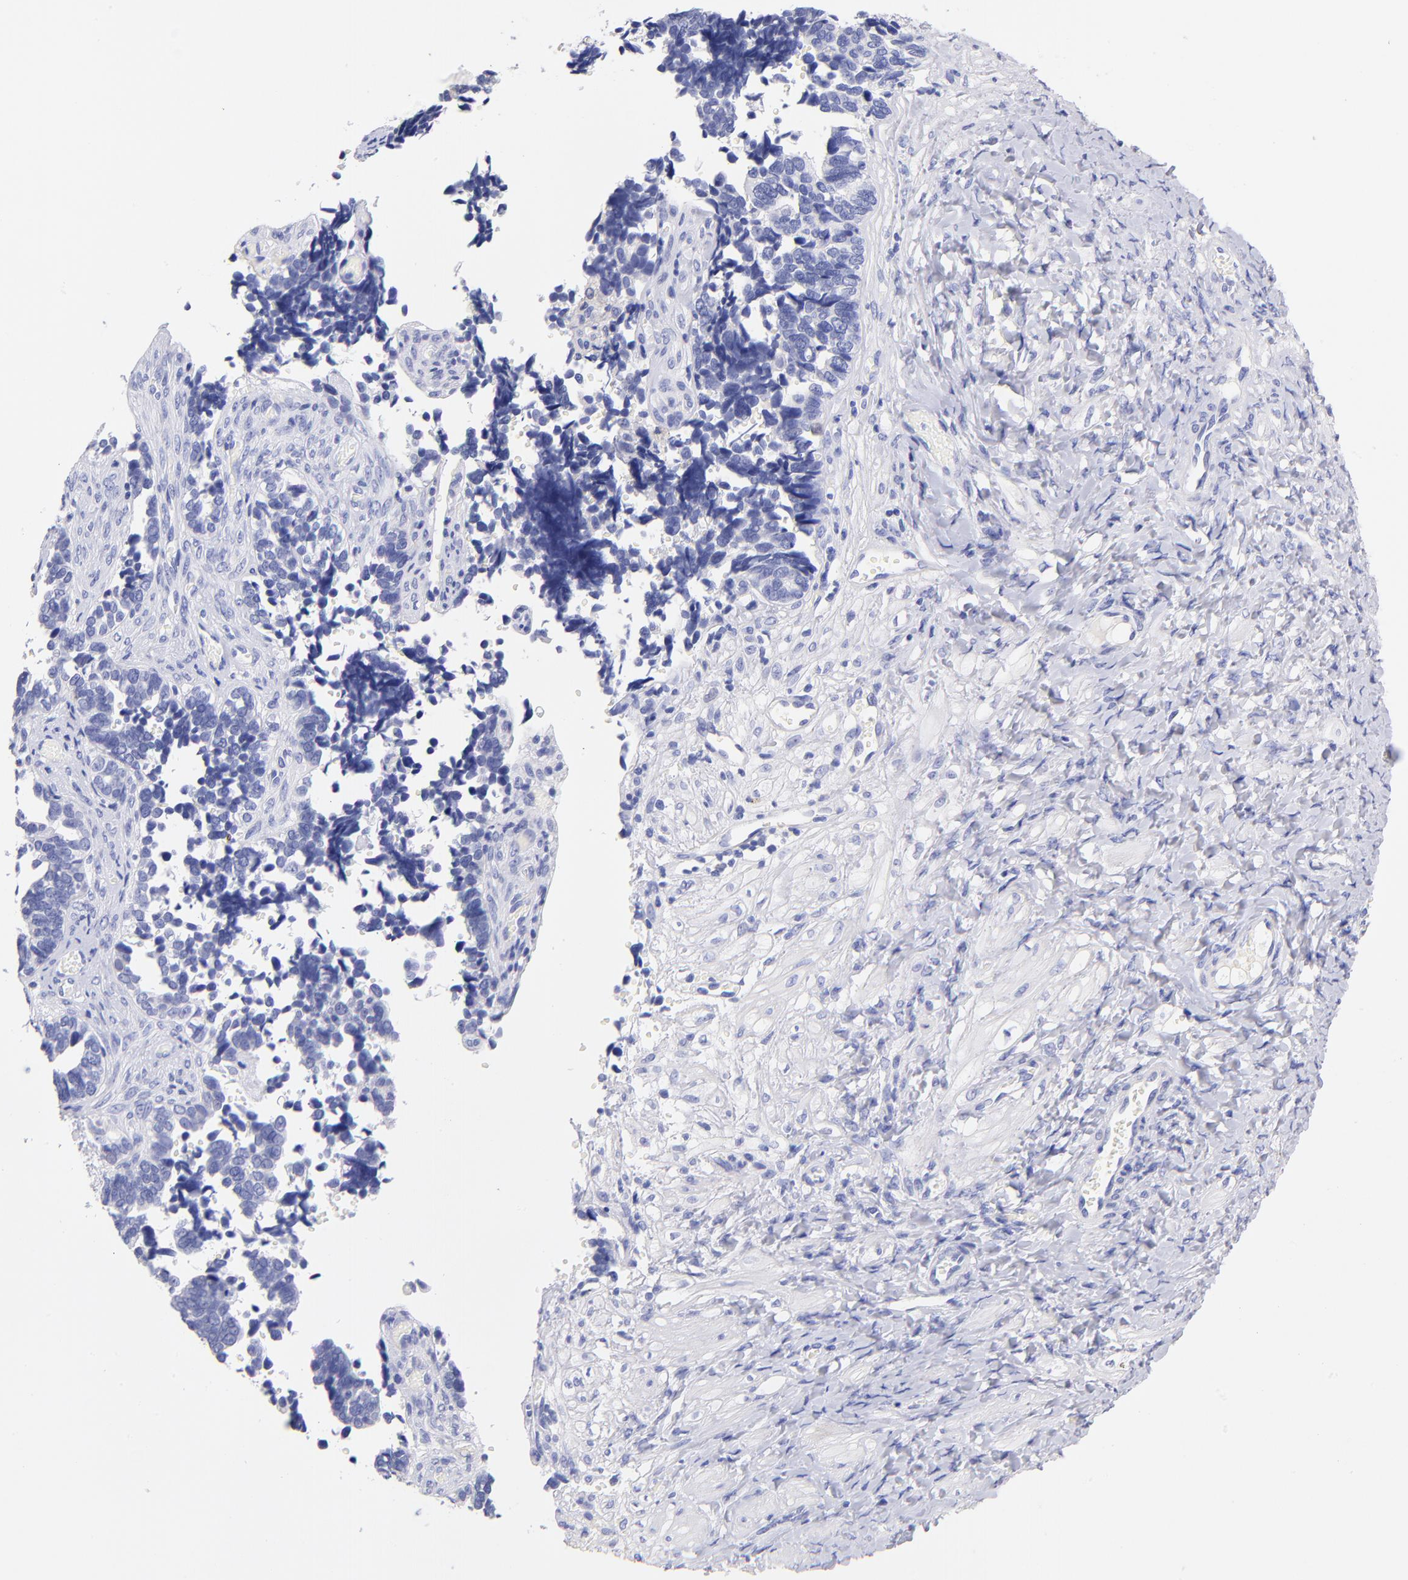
{"staining": {"intensity": "negative", "quantity": "none", "location": "none"}, "tissue": "ovarian cancer", "cell_type": "Tumor cells", "image_type": "cancer", "snomed": [{"axis": "morphology", "description": "Cystadenocarcinoma, serous, NOS"}, {"axis": "topography", "description": "Ovary"}], "caption": "DAB immunohistochemical staining of ovarian cancer (serous cystadenocarcinoma) demonstrates no significant expression in tumor cells.", "gene": "RAB3B", "patient": {"sex": "female", "age": 77}}